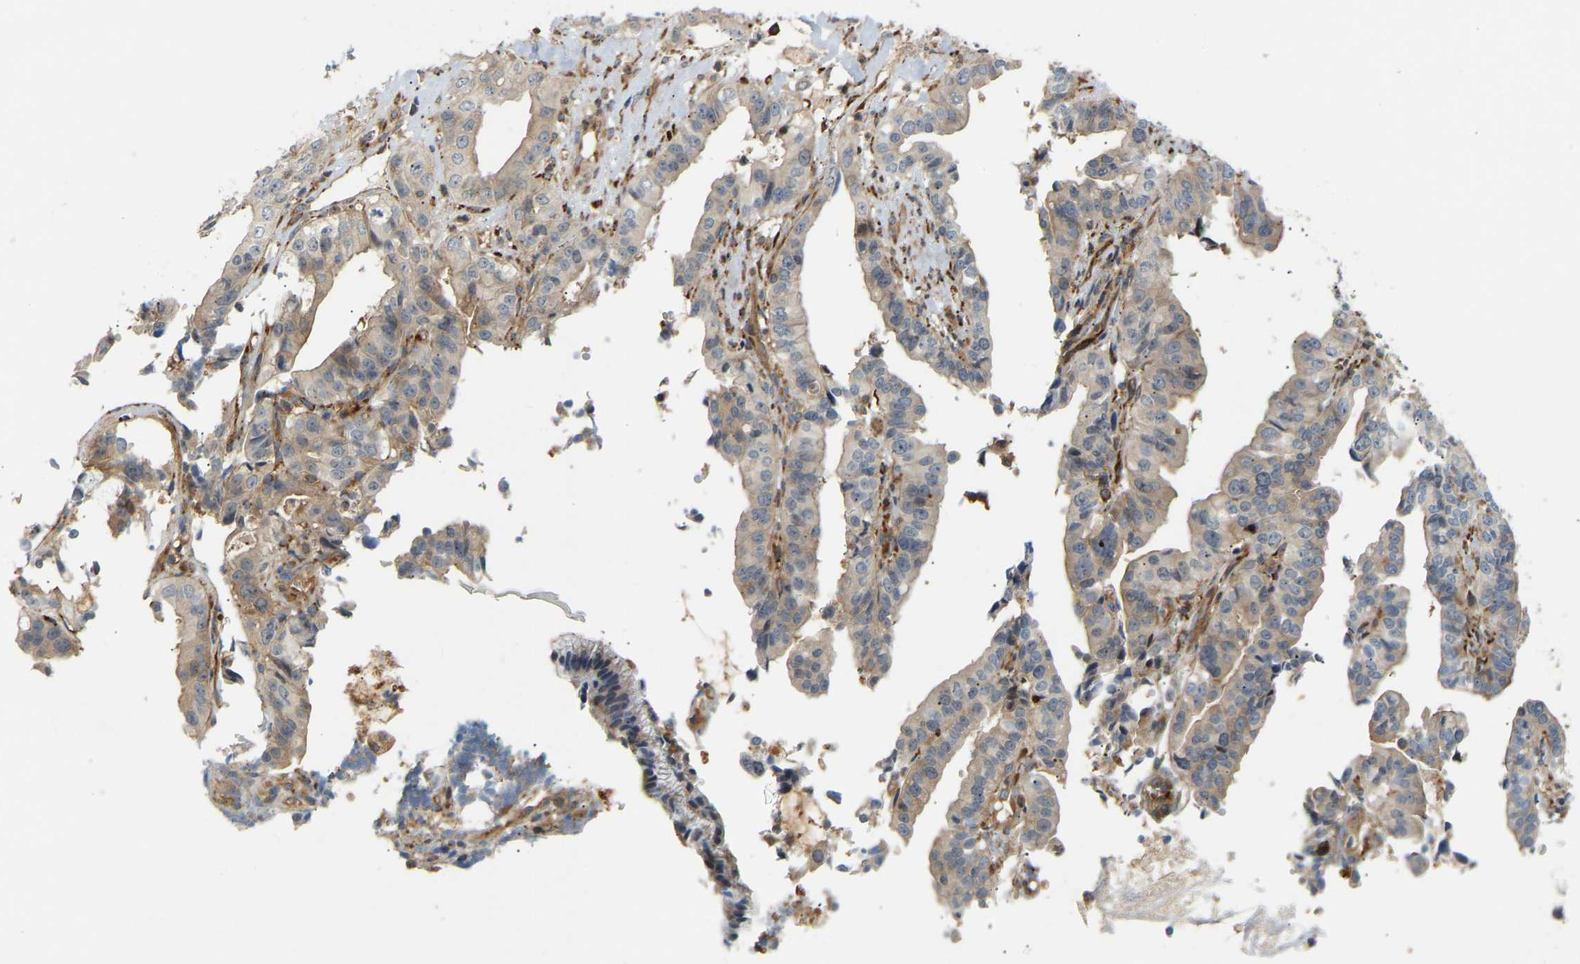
{"staining": {"intensity": "weak", "quantity": ">75%", "location": "cytoplasmic/membranous"}, "tissue": "liver cancer", "cell_type": "Tumor cells", "image_type": "cancer", "snomed": [{"axis": "morphology", "description": "Cholangiocarcinoma"}, {"axis": "topography", "description": "Liver"}], "caption": "Immunohistochemistry micrograph of liver cancer stained for a protein (brown), which exhibits low levels of weak cytoplasmic/membranous staining in approximately >75% of tumor cells.", "gene": "PLCG2", "patient": {"sex": "female", "age": 61}}